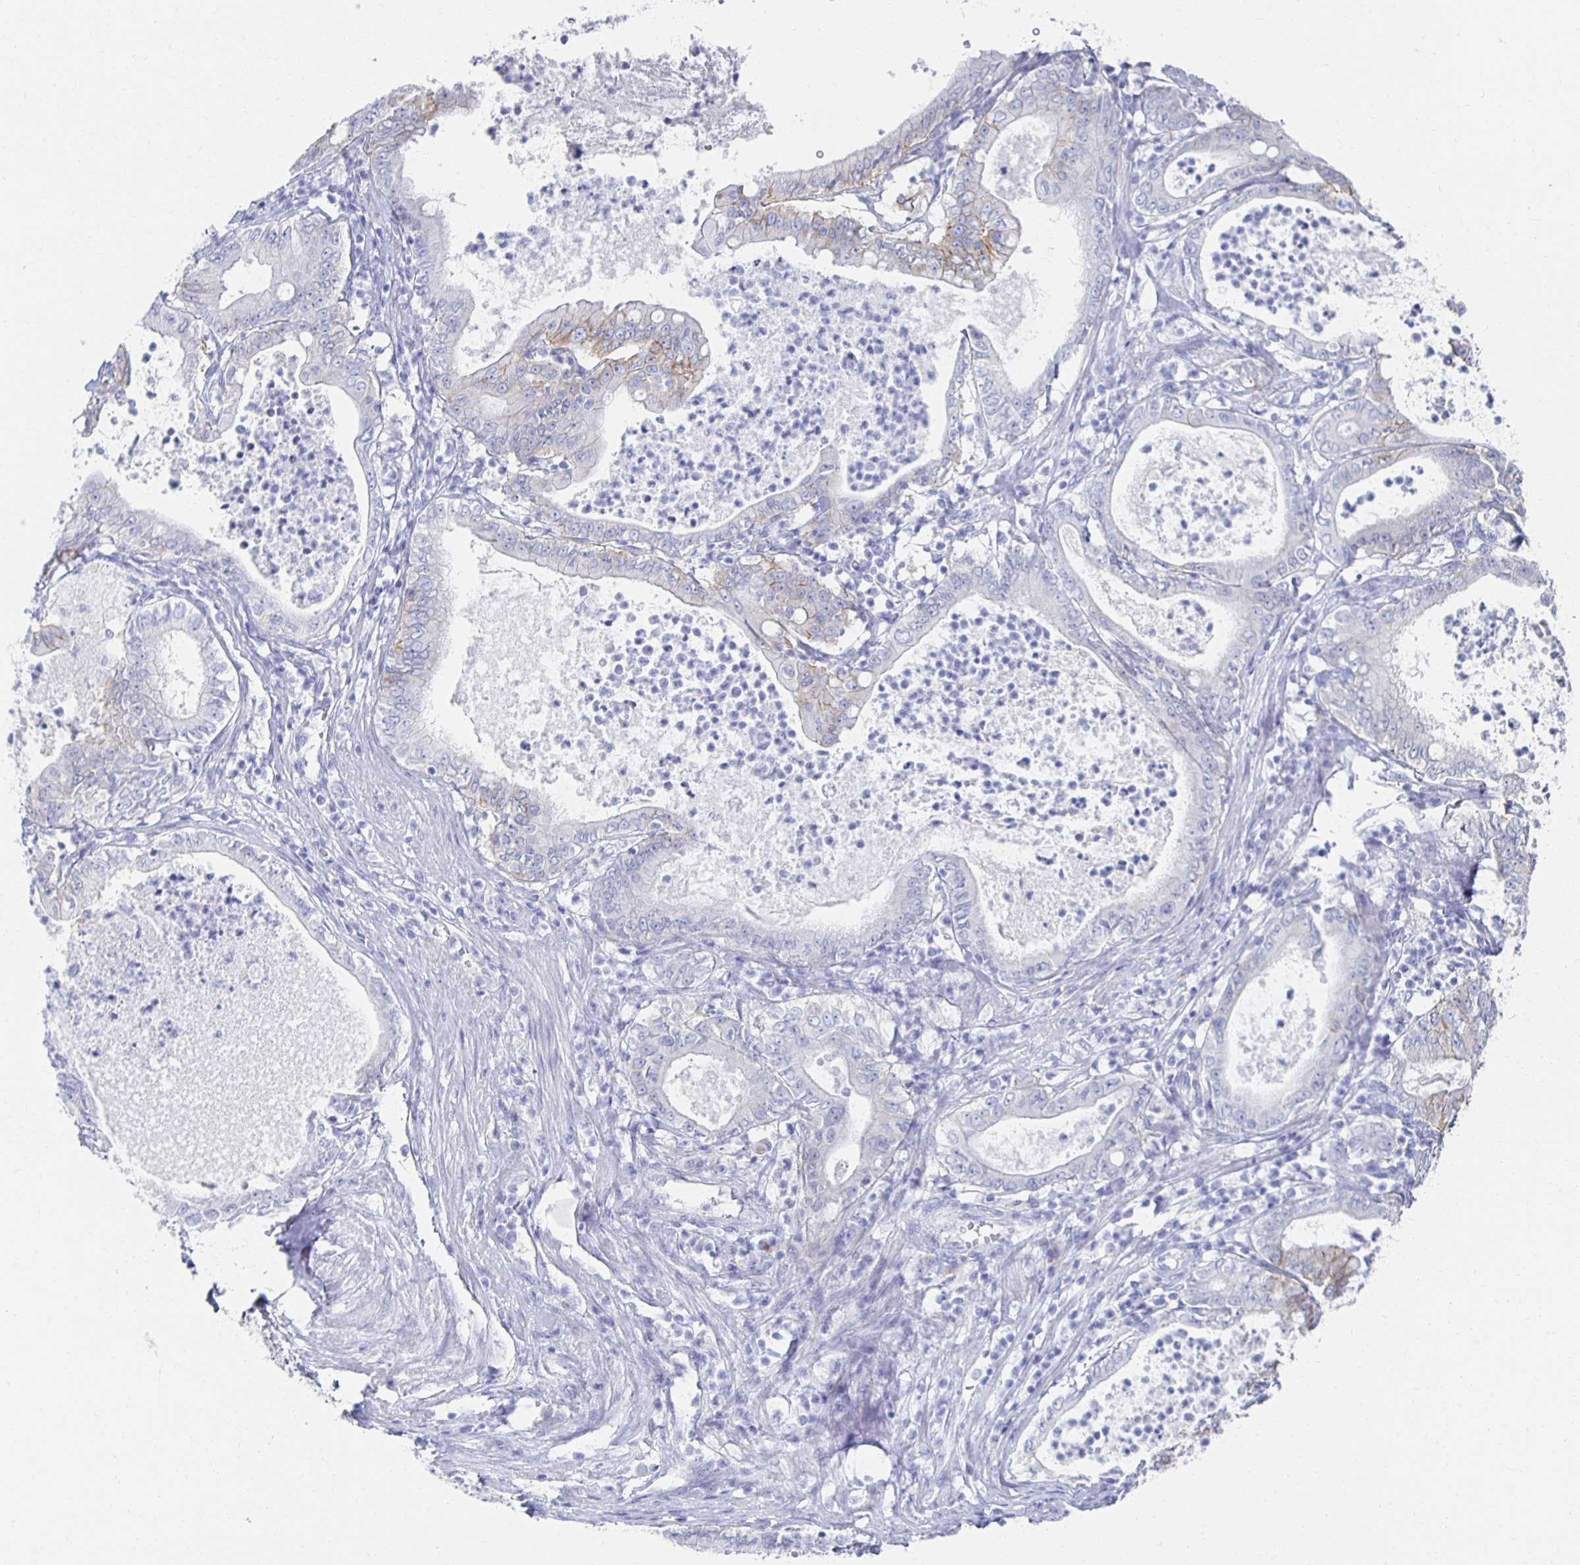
{"staining": {"intensity": "moderate", "quantity": "<25%", "location": "cytoplasmic/membranous"}, "tissue": "pancreatic cancer", "cell_type": "Tumor cells", "image_type": "cancer", "snomed": [{"axis": "morphology", "description": "Adenocarcinoma, NOS"}, {"axis": "topography", "description": "Pancreas"}], "caption": "Immunohistochemistry (IHC) photomicrograph of human adenocarcinoma (pancreatic) stained for a protein (brown), which reveals low levels of moderate cytoplasmic/membranous positivity in about <25% of tumor cells.", "gene": "PRDM7", "patient": {"sex": "male", "age": 71}}